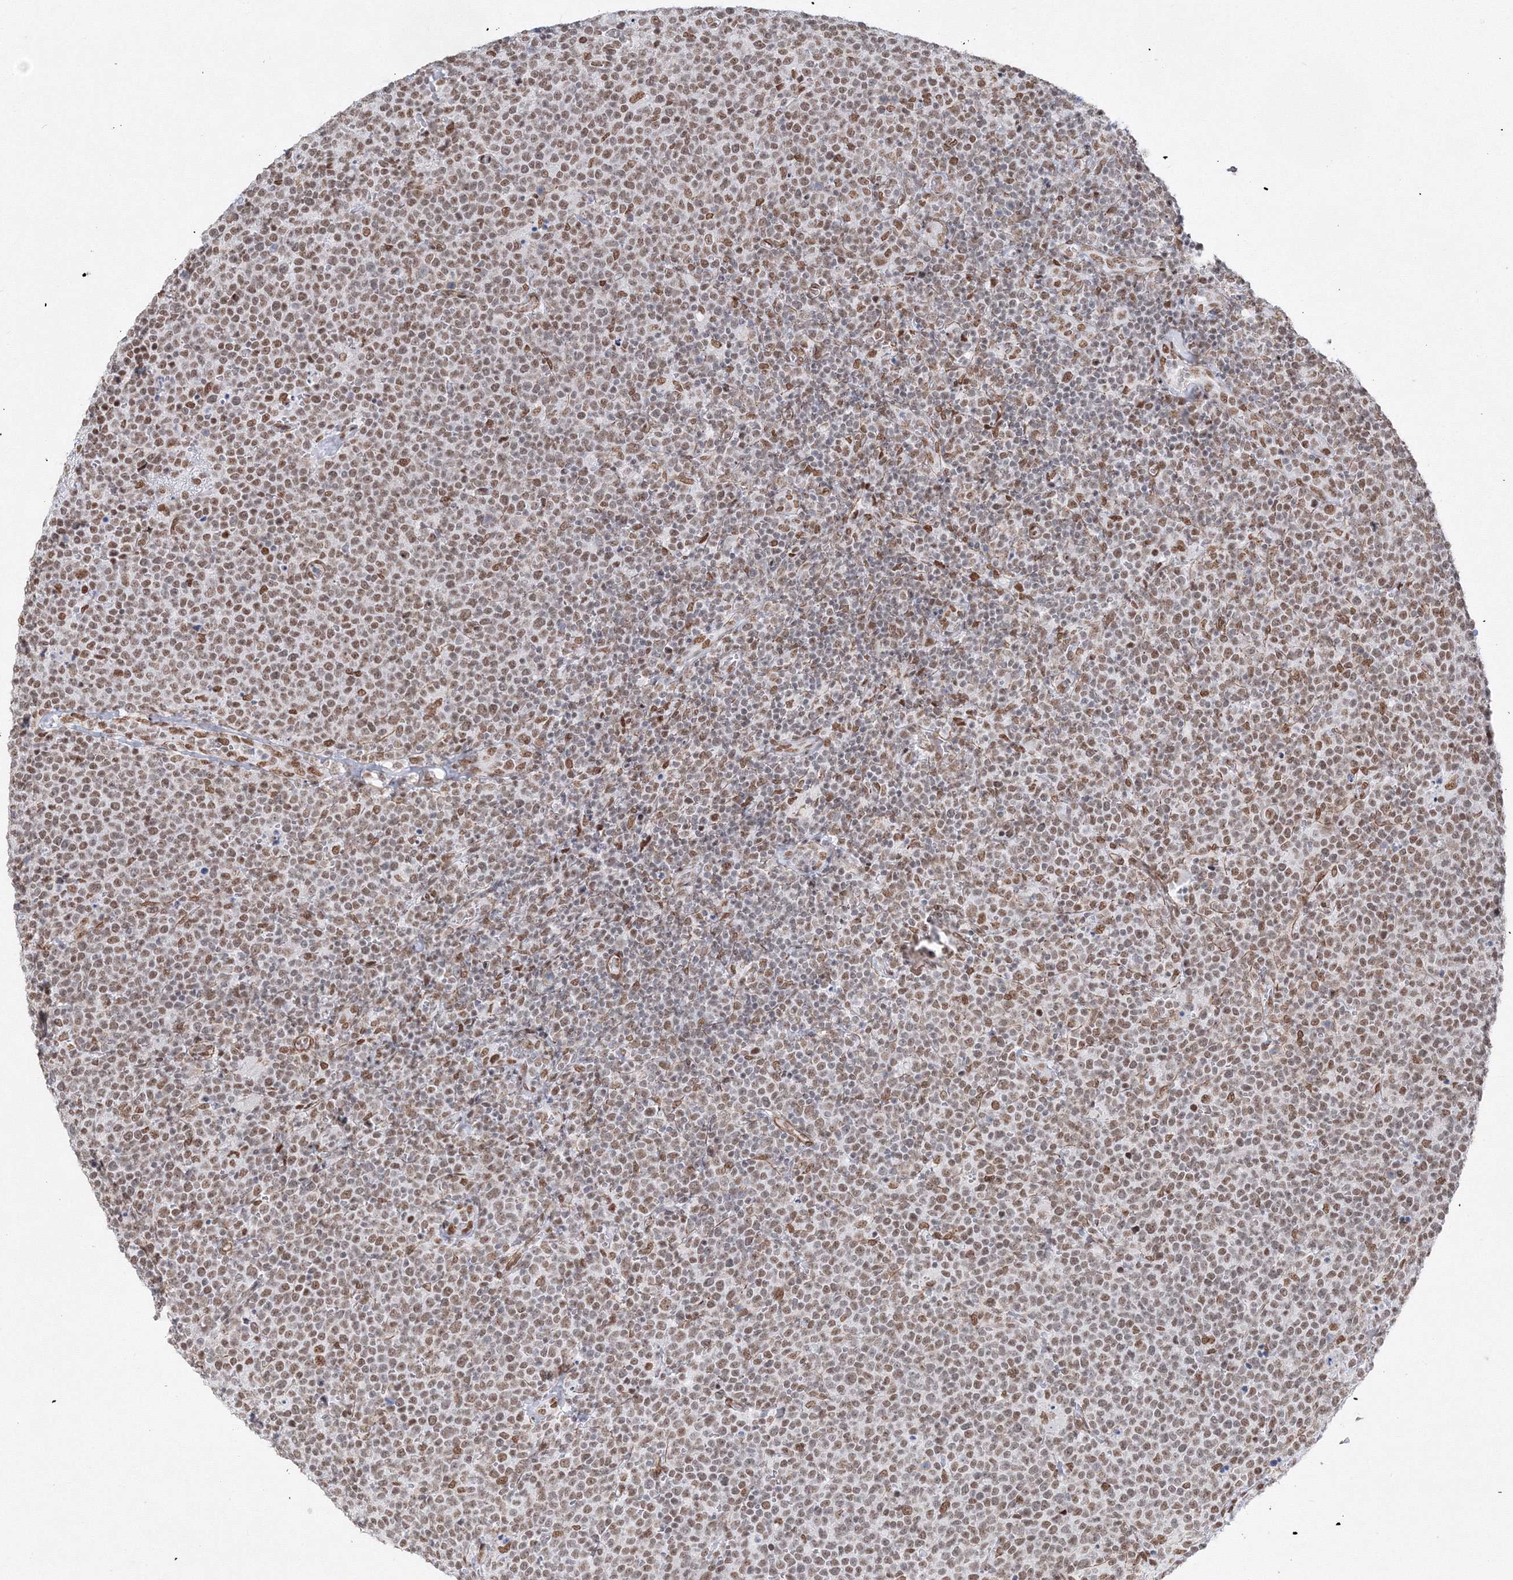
{"staining": {"intensity": "moderate", "quantity": "25%-75%", "location": "nuclear"}, "tissue": "lymphoma", "cell_type": "Tumor cells", "image_type": "cancer", "snomed": [{"axis": "morphology", "description": "Malignant lymphoma, non-Hodgkin's type, High grade"}, {"axis": "topography", "description": "Lymph node"}], "caption": "Lymphoma tissue displays moderate nuclear staining in about 25%-75% of tumor cells, visualized by immunohistochemistry.", "gene": "ZNF638", "patient": {"sex": "male", "age": 61}}